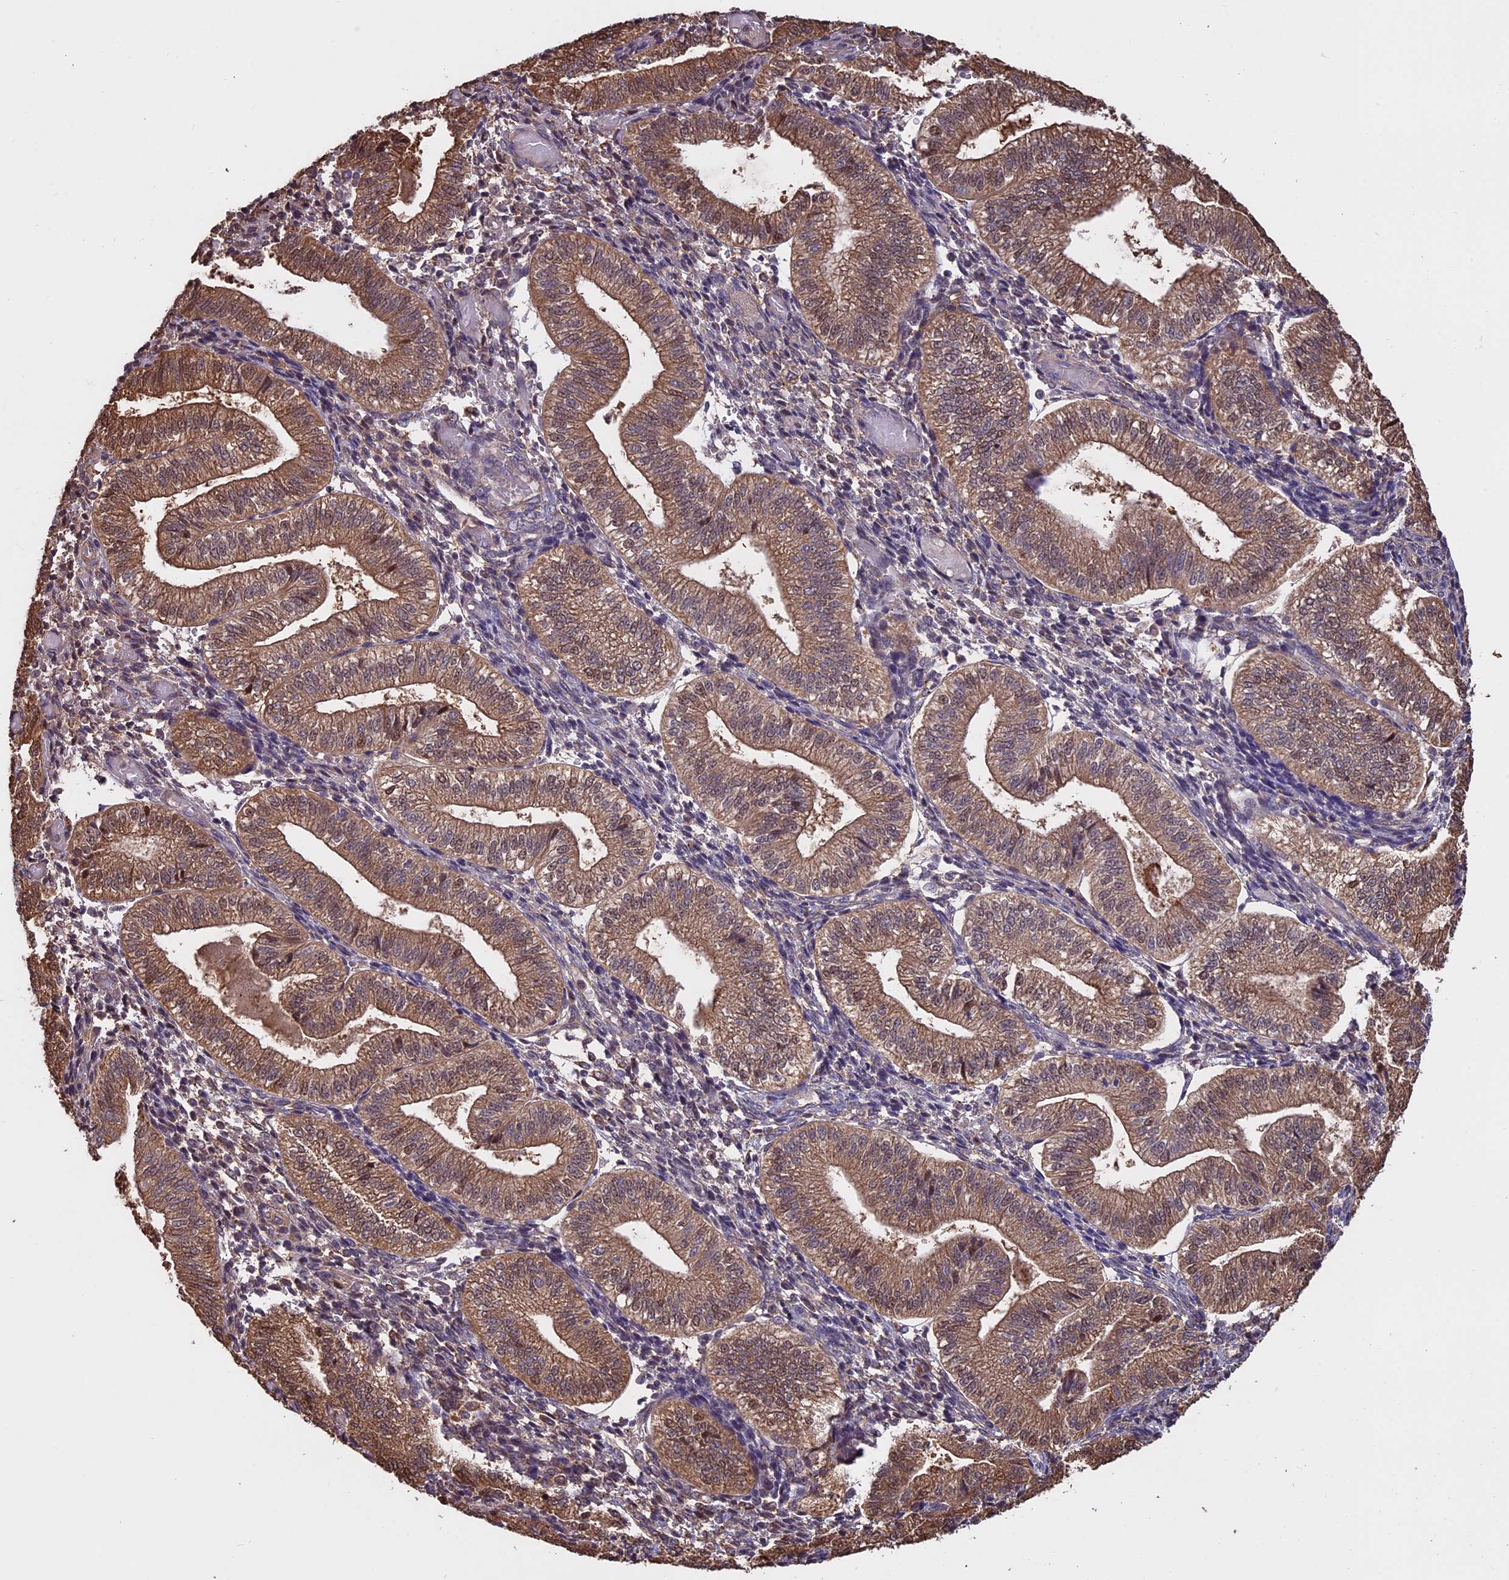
{"staining": {"intensity": "moderate", "quantity": "<25%", "location": "nuclear"}, "tissue": "endometrium", "cell_type": "Cells in endometrial stroma", "image_type": "normal", "snomed": [{"axis": "morphology", "description": "Normal tissue, NOS"}, {"axis": "topography", "description": "Endometrium"}], "caption": "A brown stain highlights moderate nuclear expression of a protein in cells in endometrial stroma of benign endometrium.", "gene": "VWA3A", "patient": {"sex": "female", "age": 34}}